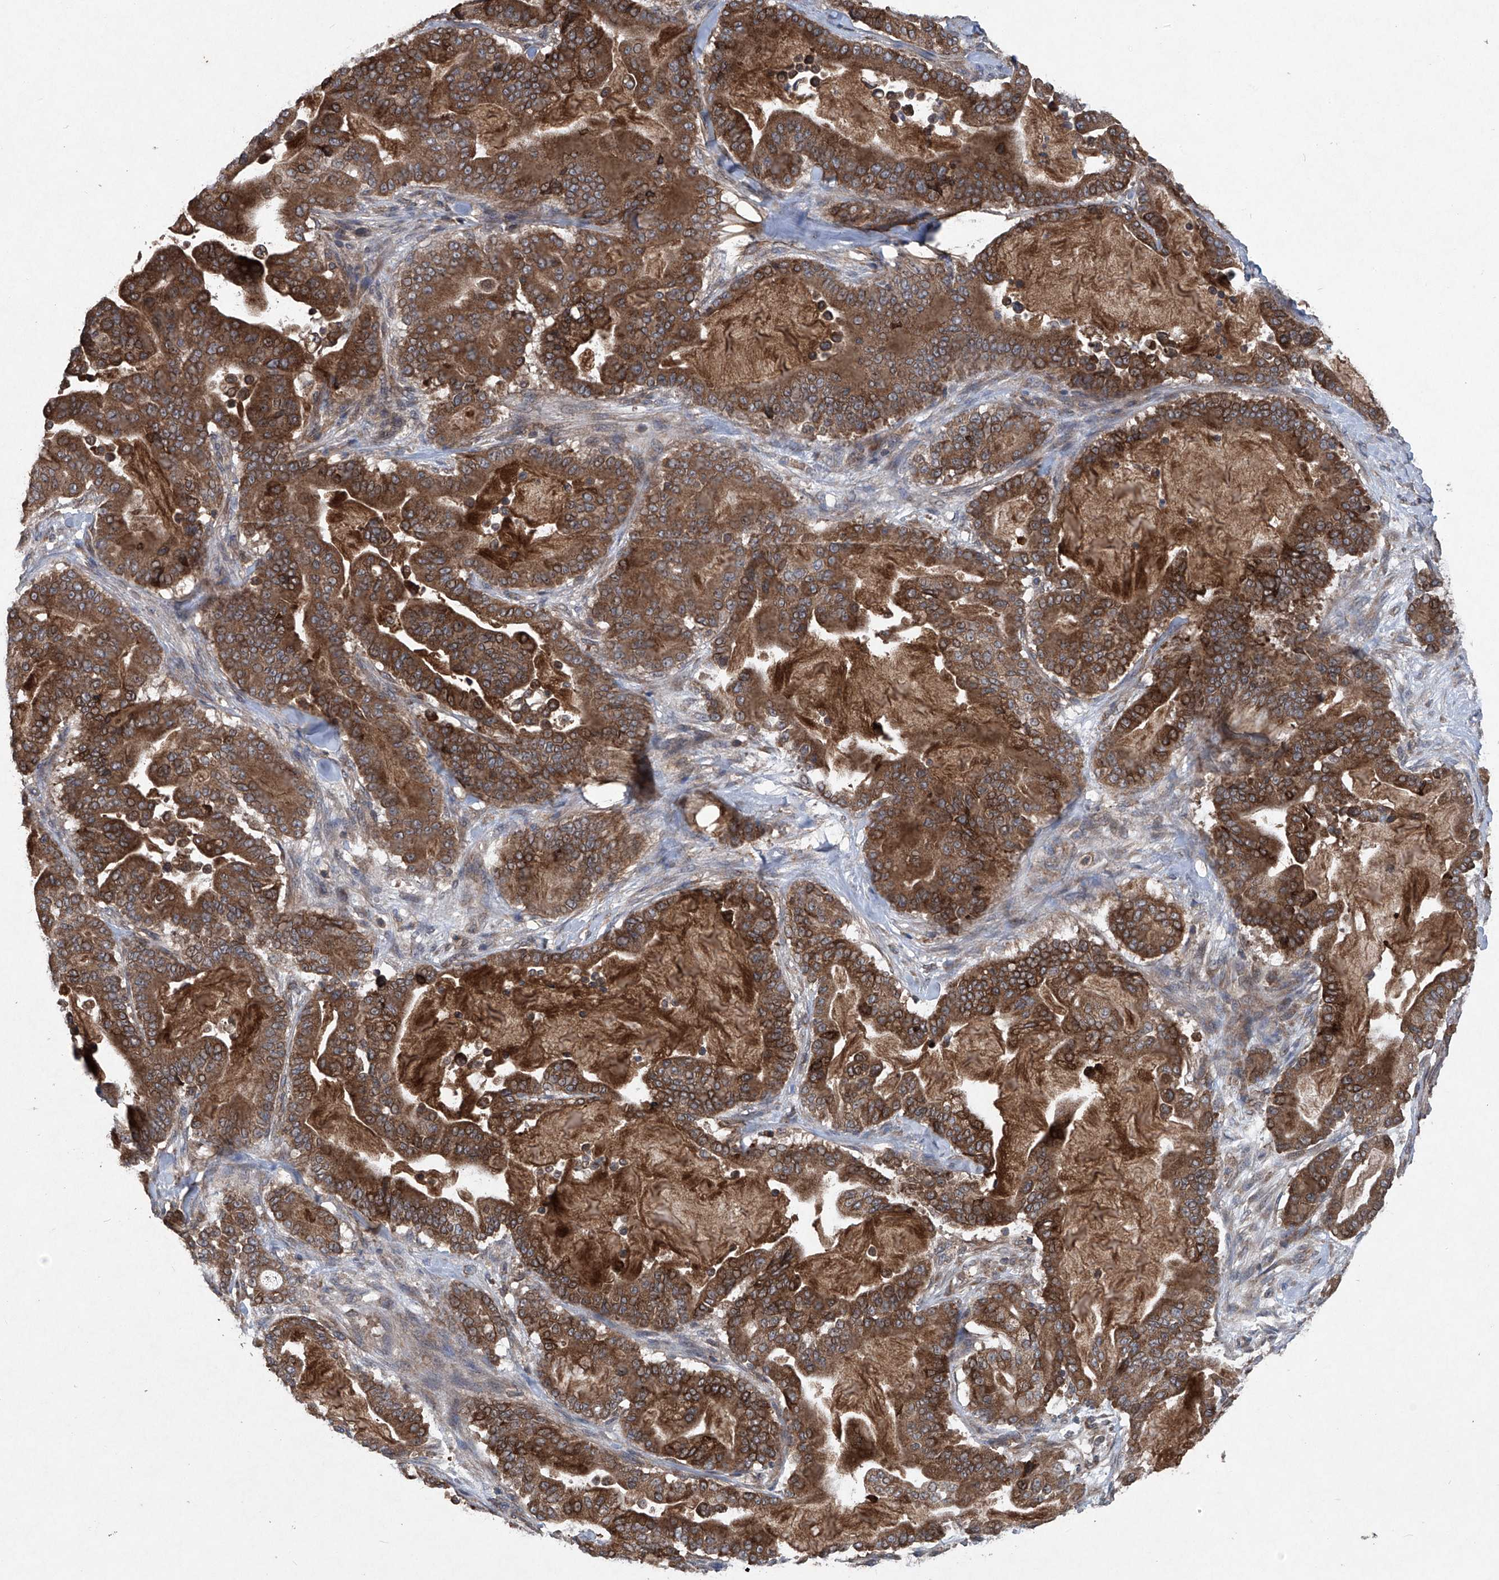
{"staining": {"intensity": "strong", "quantity": ">75%", "location": "cytoplasmic/membranous"}, "tissue": "pancreatic cancer", "cell_type": "Tumor cells", "image_type": "cancer", "snomed": [{"axis": "morphology", "description": "Adenocarcinoma, NOS"}, {"axis": "topography", "description": "Pancreas"}], "caption": "A high-resolution micrograph shows immunohistochemistry (IHC) staining of pancreatic cancer, which shows strong cytoplasmic/membranous staining in approximately >75% of tumor cells. (DAB IHC with brightfield microscopy, high magnification).", "gene": "SUMF2", "patient": {"sex": "male", "age": 63}}